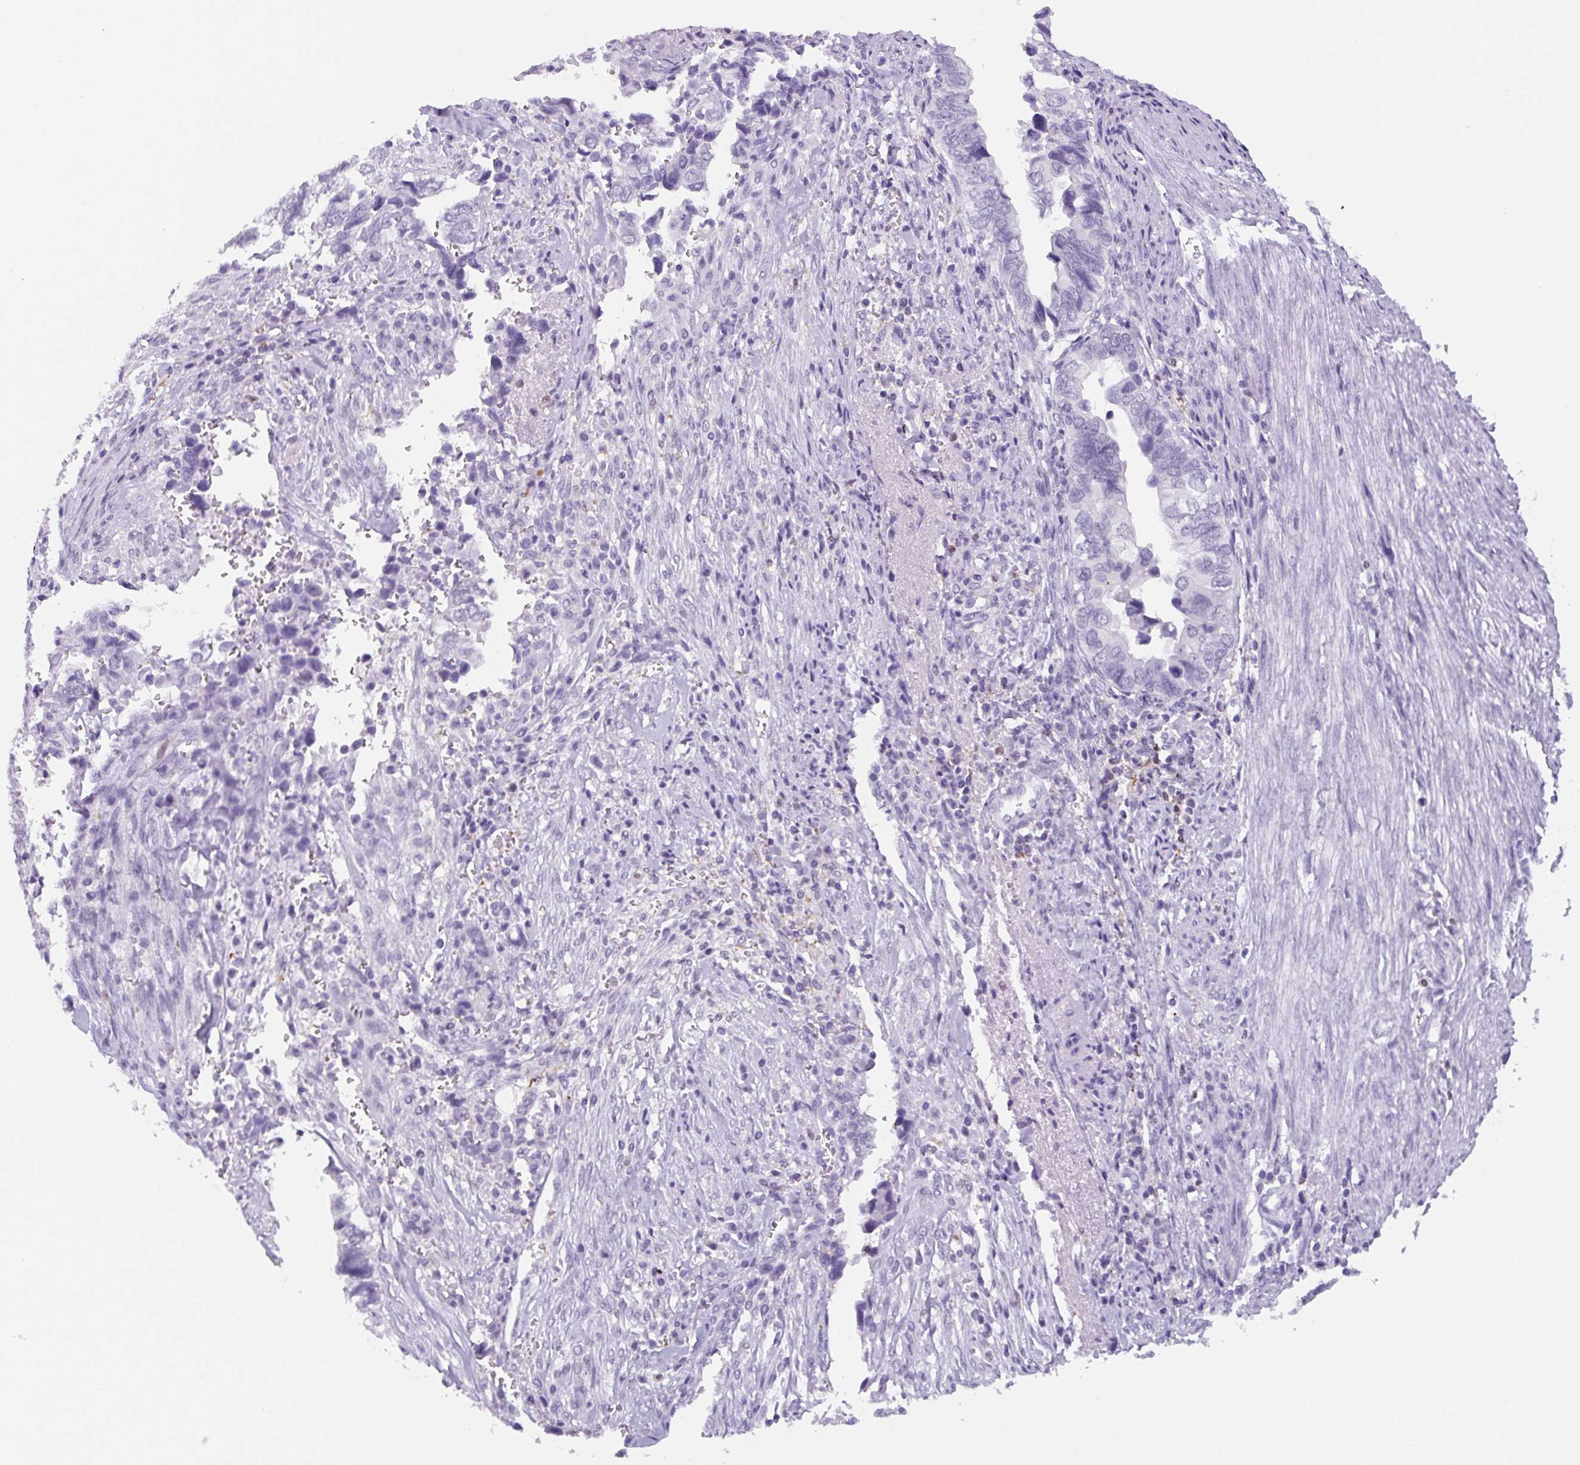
{"staining": {"intensity": "negative", "quantity": "none", "location": "none"}, "tissue": "liver cancer", "cell_type": "Tumor cells", "image_type": "cancer", "snomed": [{"axis": "morphology", "description": "Cholangiocarcinoma"}, {"axis": "topography", "description": "Liver"}], "caption": "IHC photomicrograph of cholangiocarcinoma (liver) stained for a protein (brown), which displays no positivity in tumor cells.", "gene": "TNFRSF8", "patient": {"sex": "female", "age": 79}}